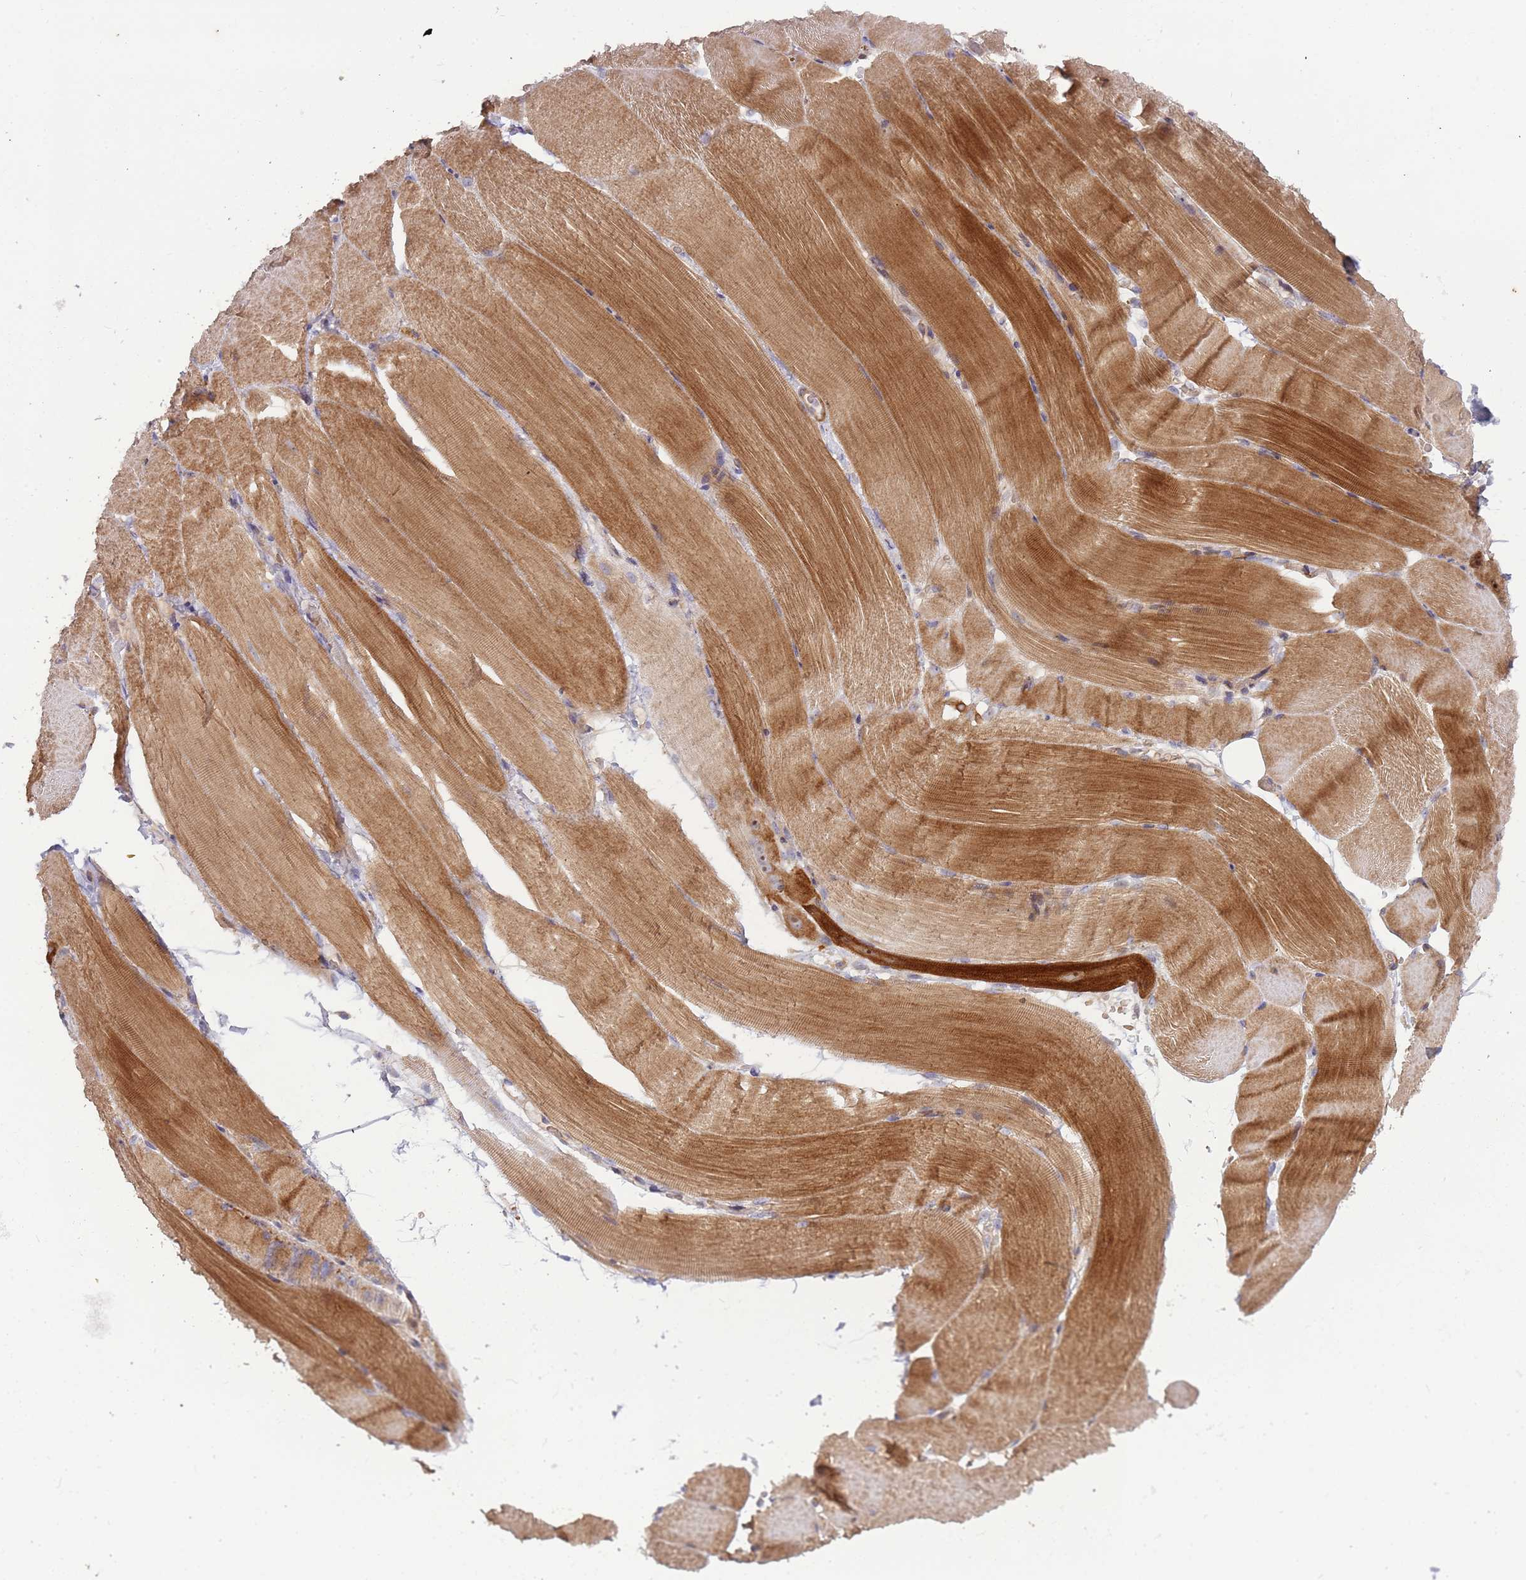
{"staining": {"intensity": "moderate", "quantity": ">75%", "location": "cytoplasmic/membranous,nuclear"}, "tissue": "skeletal muscle", "cell_type": "Myocytes", "image_type": "normal", "snomed": [{"axis": "morphology", "description": "Normal tissue, NOS"}, {"axis": "topography", "description": "Skeletal muscle"}, {"axis": "topography", "description": "Parathyroid gland"}], "caption": "Immunohistochemistry of benign skeletal muscle reveals medium levels of moderate cytoplasmic/membranous,nuclear staining in approximately >75% of myocytes.", "gene": "TRAPPC6B", "patient": {"sex": "female", "age": 37}}